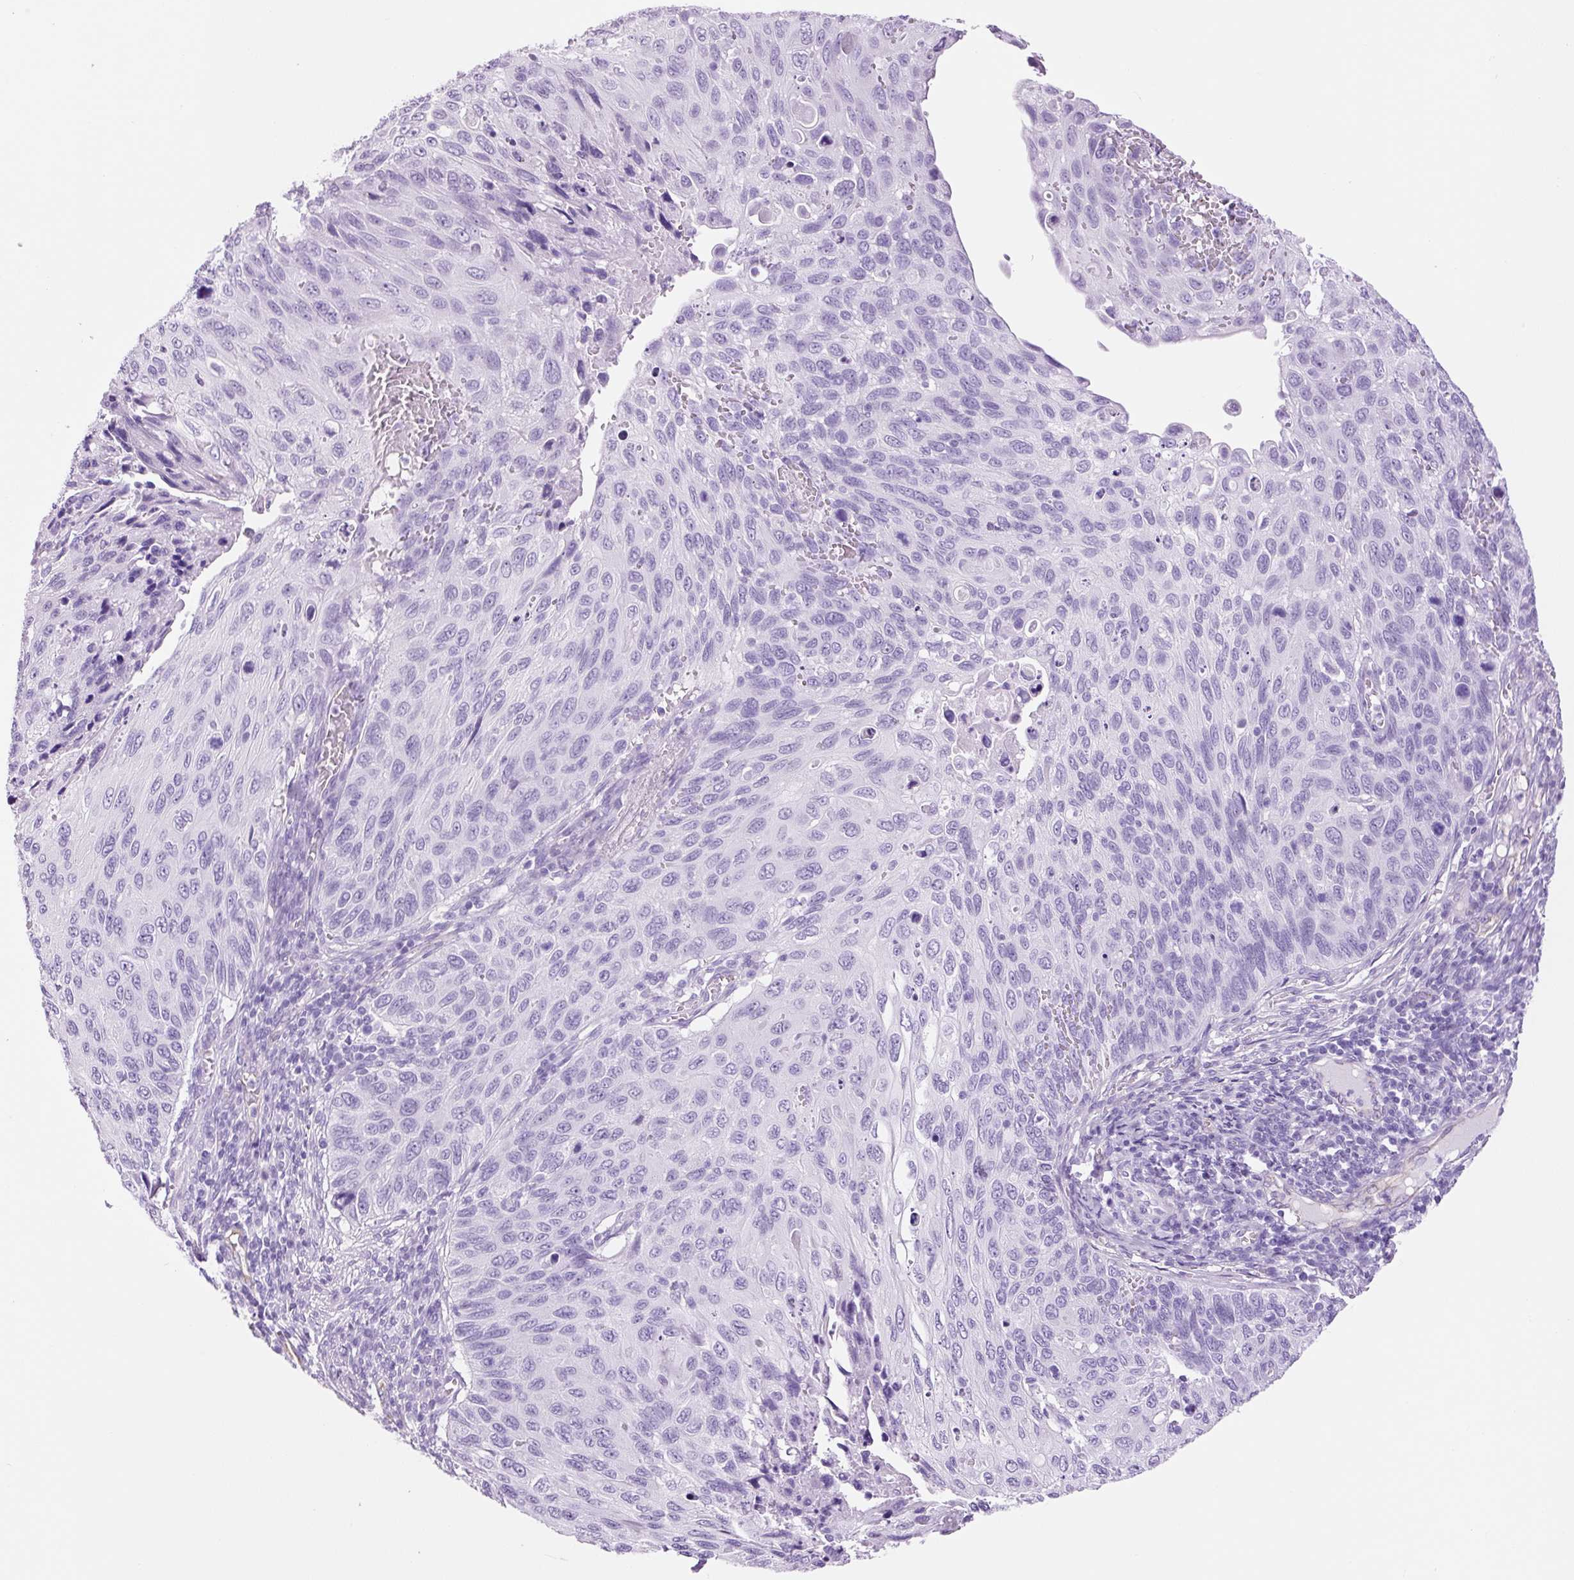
{"staining": {"intensity": "negative", "quantity": "none", "location": "none"}, "tissue": "cervical cancer", "cell_type": "Tumor cells", "image_type": "cancer", "snomed": [{"axis": "morphology", "description": "Squamous cell carcinoma, NOS"}, {"axis": "topography", "description": "Cervix"}], "caption": "A high-resolution image shows IHC staining of cervical cancer (squamous cell carcinoma), which shows no significant expression in tumor cells.", "gene": "ADSS1", "patient": {"sex": "female", "age": 70}}